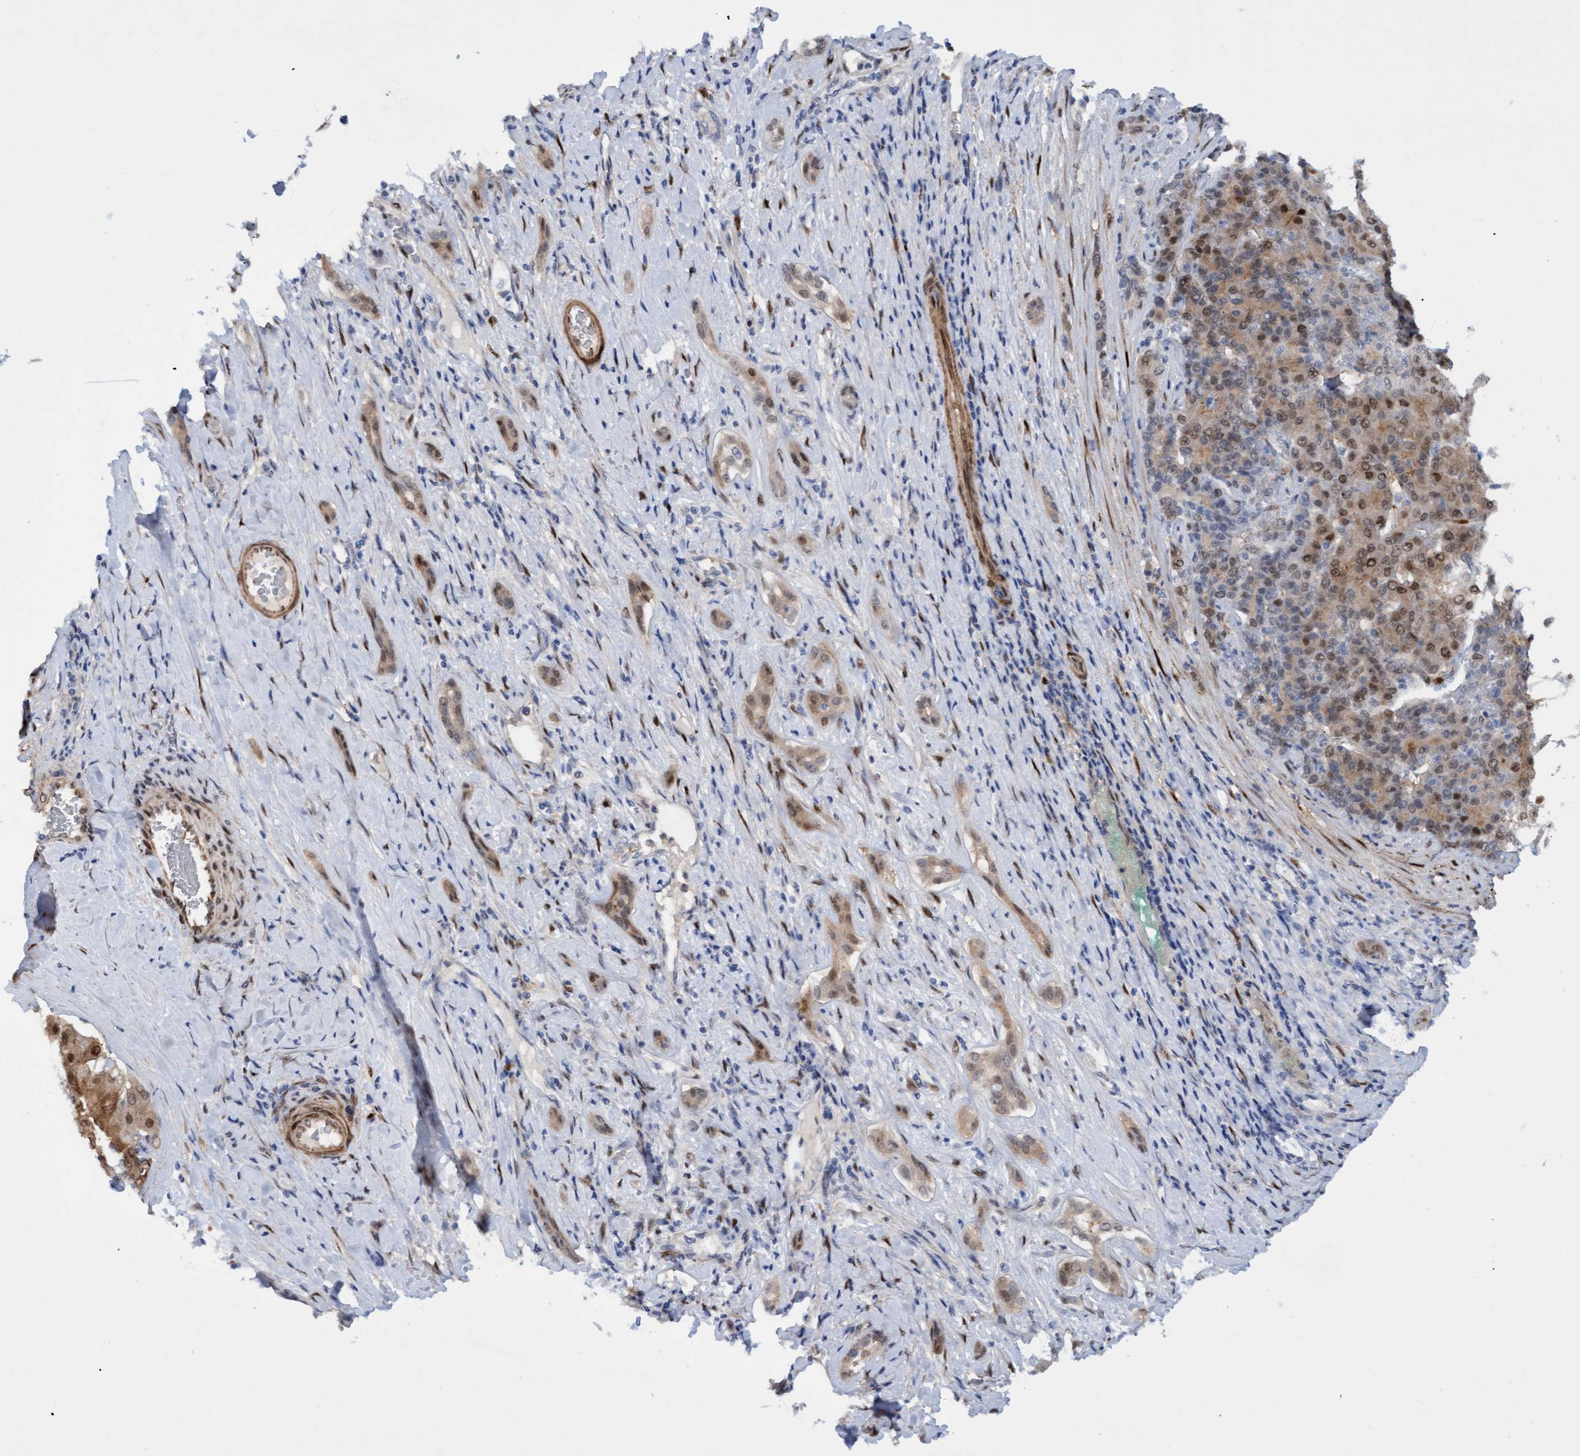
{"staining": {"intensity": "moderate", "quantity": ">75%", "location": "cytoplasmic/membranous,nuclear"}, "tissue": "liver cancer", "cell_type": "Tumor cells", "image_type": "cancer", "snomed": [{"axis": "morphology", "description": "Carcinoma, Hepatocellular, NOS"}, {"axis": "topography", "description": "Liver"}], "caption": "Liver hepatocellular carcinoma stained with immunohistochemistry shows moderate cytoplasmic/membranous and nuclear staining in about >75% of tumor cells. (Stains: DAB in brown, nuclei in blue, Microscopy: brightfield microscopy at high magnification).", "gene": "PINX1", "patient": {"sex": "male", "age": 65}}